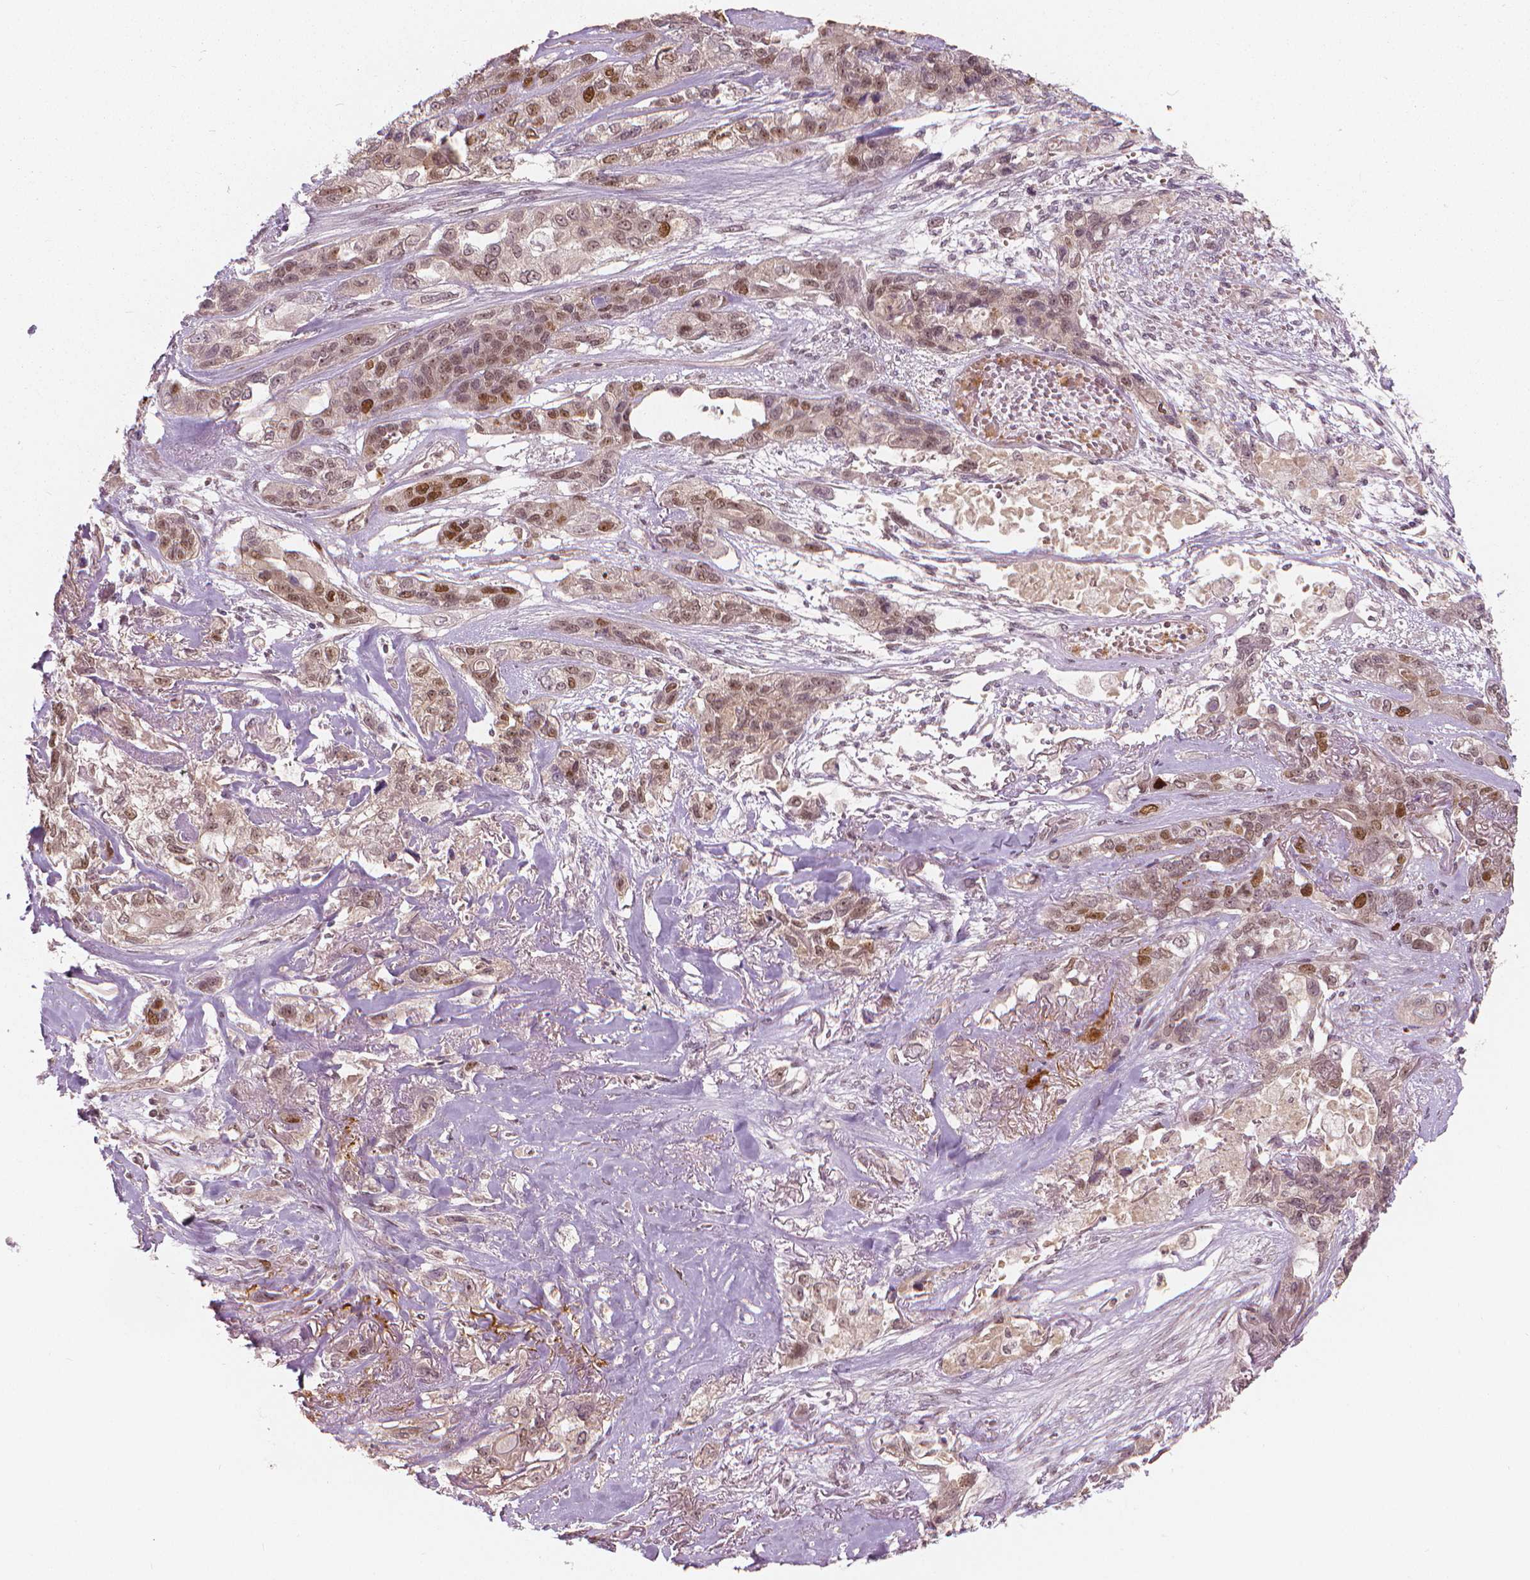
{"staining": {"intensity": "moderate", "quantity": ">75%", "location": "nuclear"}, "tissue": "lung cancer", "cell_type": "Tumor cells", "image_type": "cancer", "snomed": [{"axis": "morphology", "description": "Squamous cell carcinoma, NOS"}, {"axis": "topography", "description": "Lung"}], "caption": "Immunohistochemistry (IHC) (DAB) staining of human squamous cell carcinoma (lung) displays moderate nuclear protein positivity in approximately >75% of tumor cells. Using DAB (brown) and hematoxylin (blue) stains, captured at high magnification using brightfield microscopy.", "gene": "NSD2", "patient": {"sex": "female", "age": 70}}